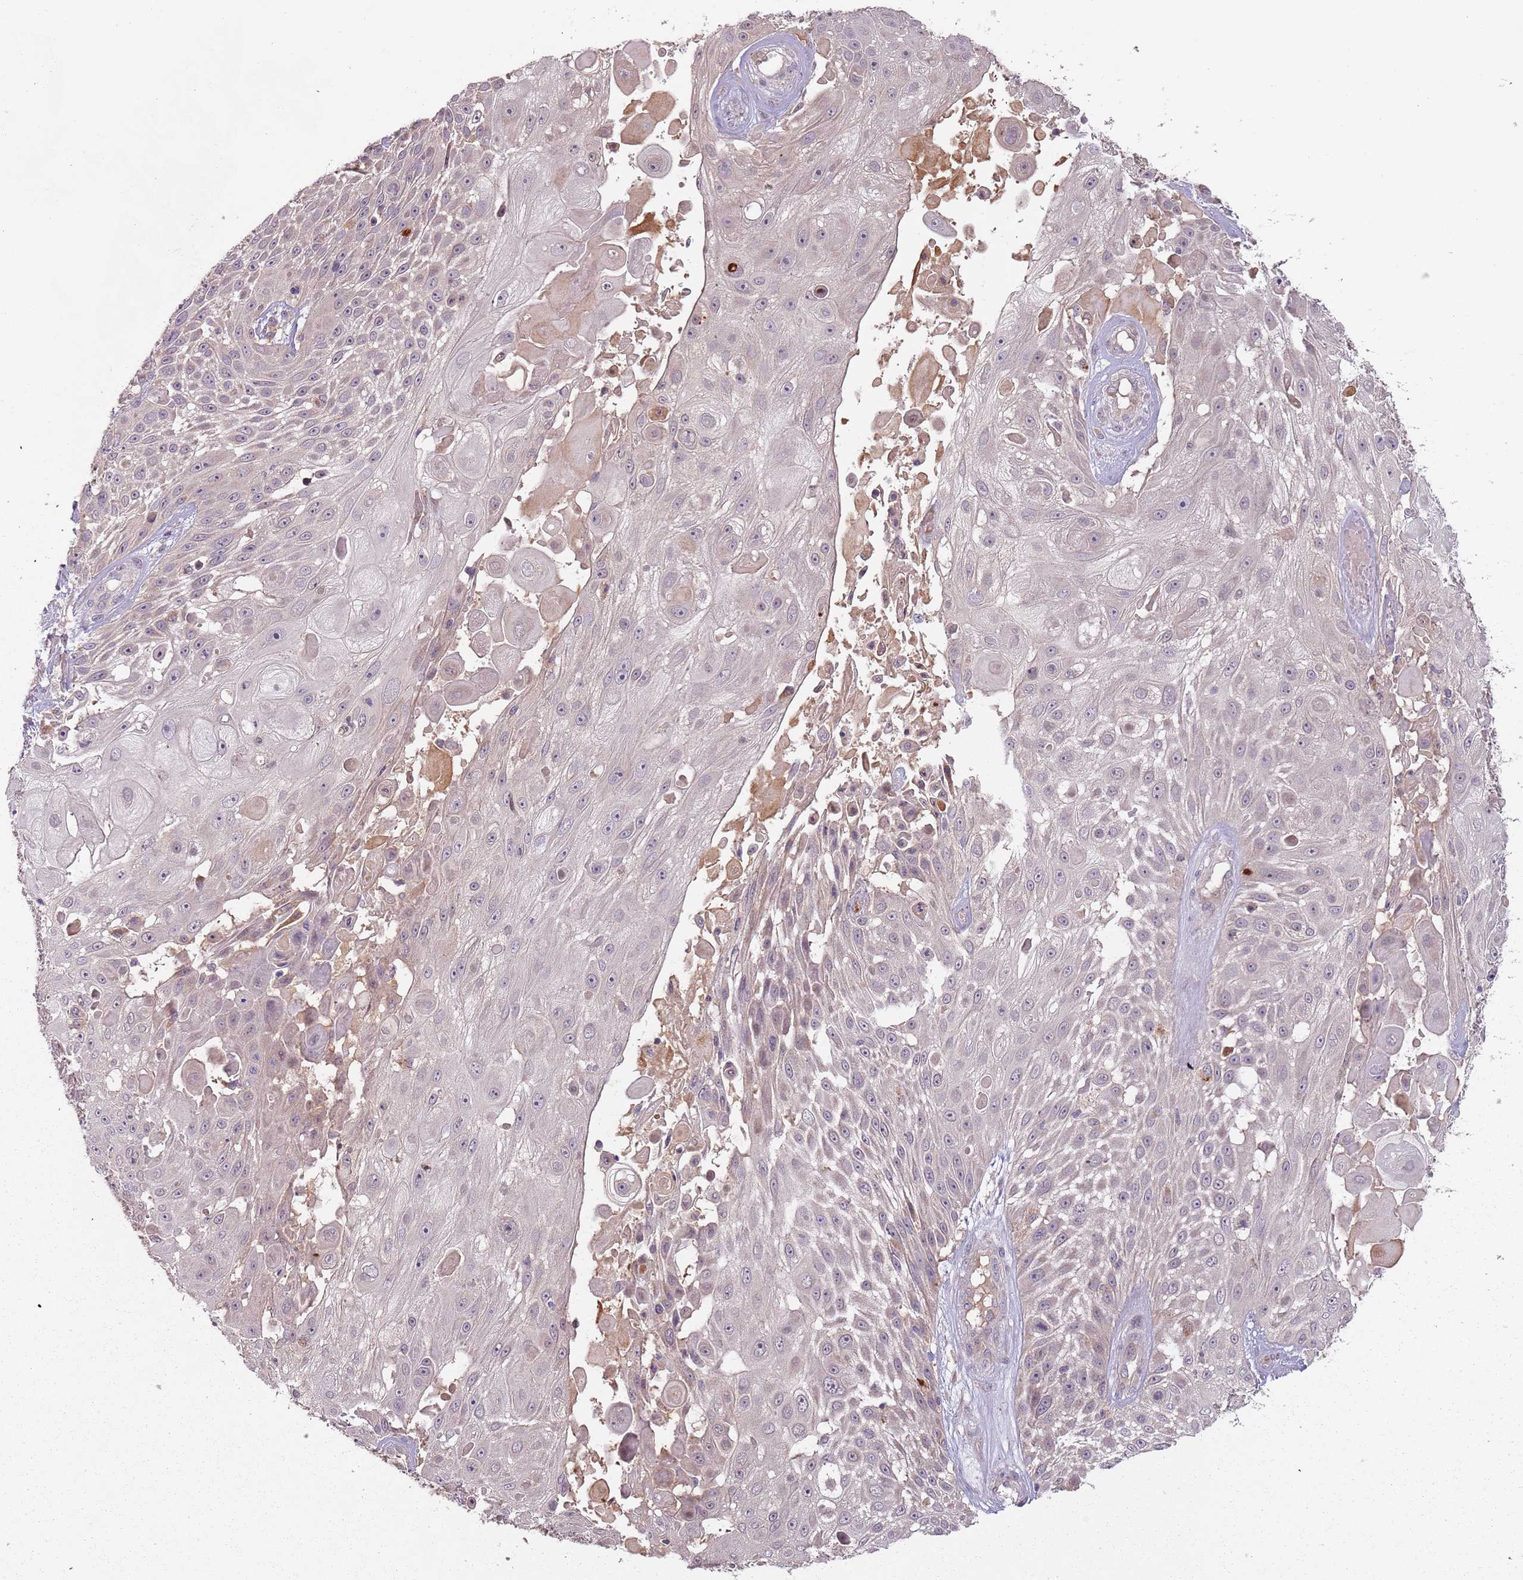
{"staining": {"intensity": "negative", "quantity": "none", "location": "none"}, "tissue": "skin cancer", "cell_type": "Tumor cells", "image_type": "cancer", "snomed": [{"axis": "morphology", "description": "Squamous cell carcinoma, NOS"}, {"axis": "topography", "description": "Skin"}], "caption": "The immunohistochemistry (IHC) photomicrograph has no significant positivity in tumor cells of skin cancer (squamous cell carcinoma) tissue. (DAB (3,3'-diaminobenzidine) immunohistochemistry (IHC) visualized using brightfield microscopy, high magnification).", "gene": "FECH", "patient": {"sex": "female", "age": 86}}